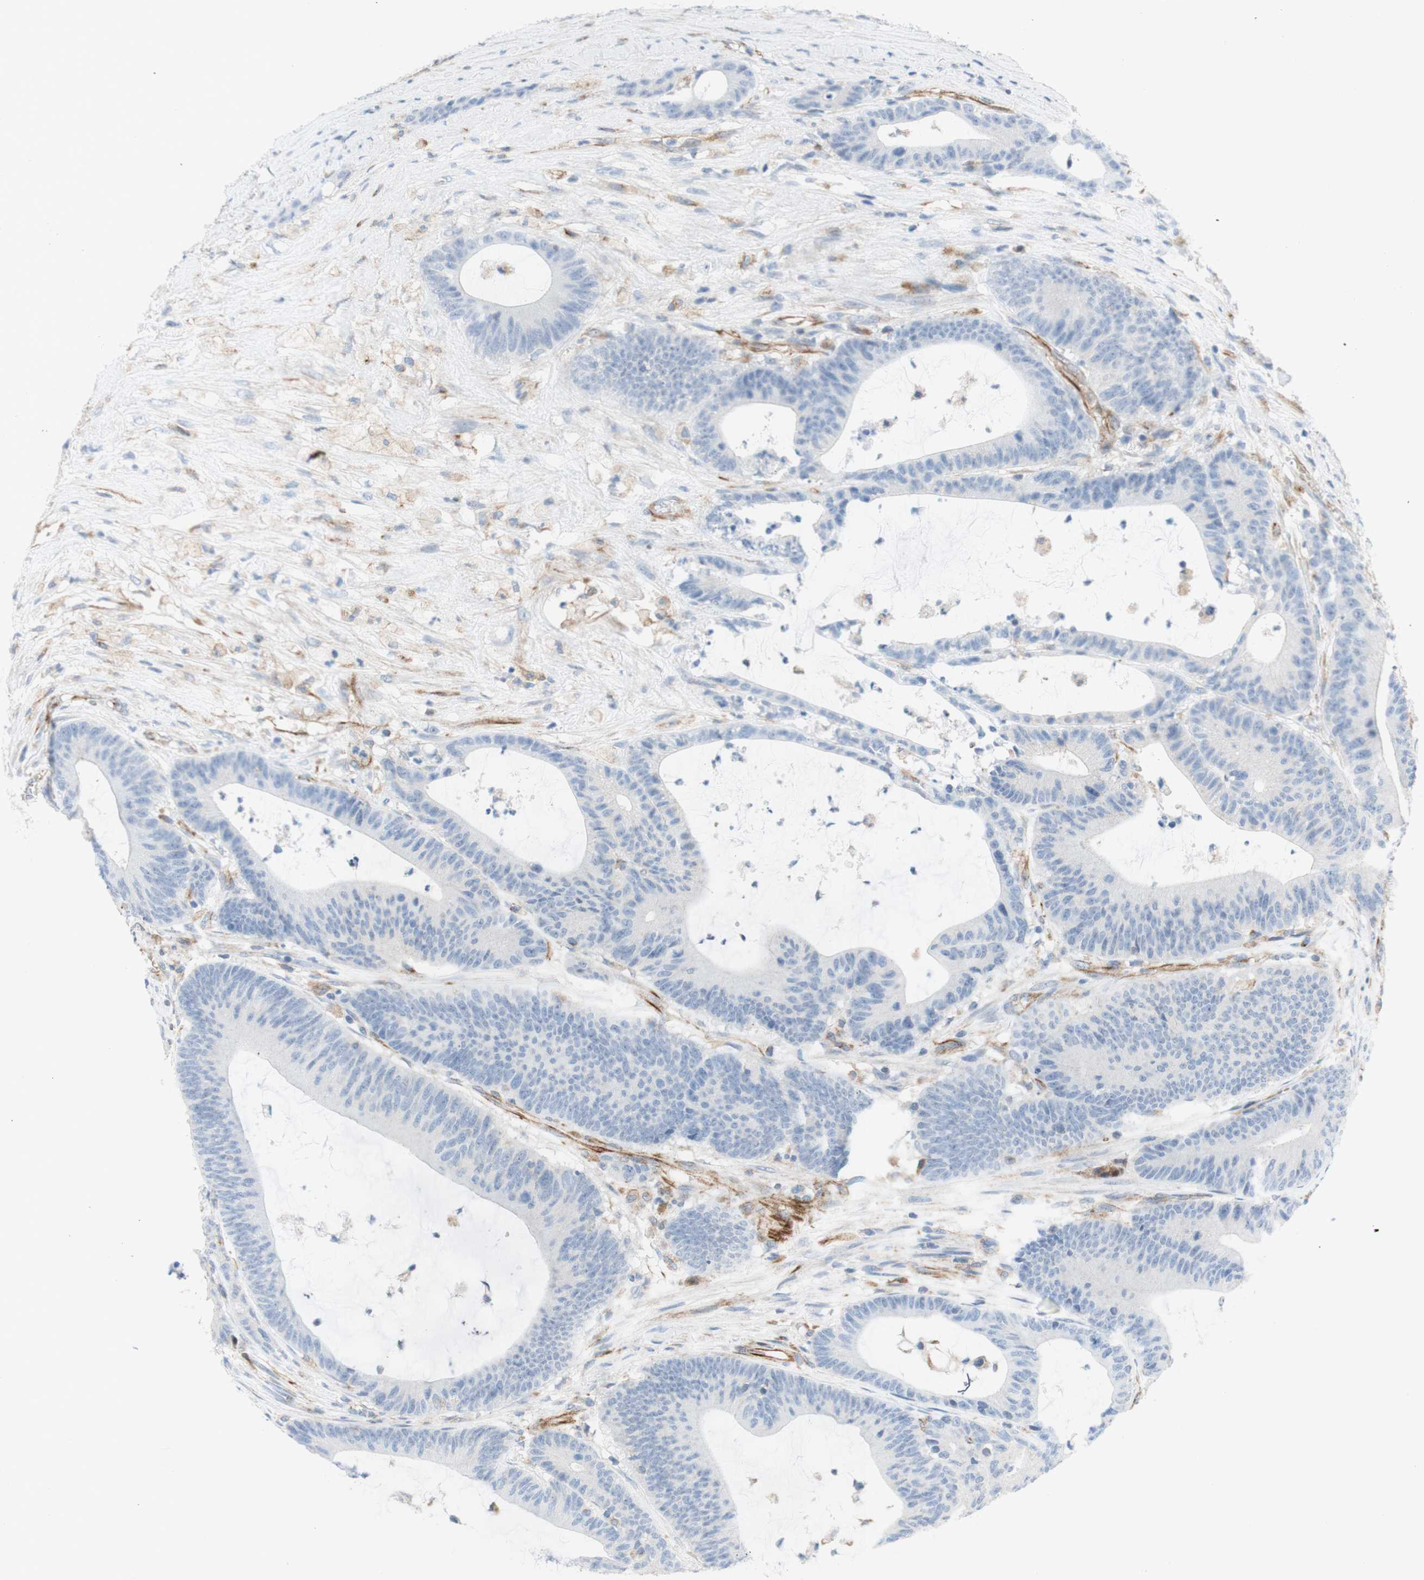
{"staining": {"intensity": "negative", "quantity": "none", "location": "none"}, "tissue": "colorectal cancer", "cell_type": "Tumor cells", "image_type": "cancer", "snomed": [{"axis": "morphology", "description": "Adenocarcinoma, NOS"}, {"axis": "topography", "description": "Colon"}], "caption": "This micrograph is of adenocarcinoma (colorectal) stained with IHC to label a protein in brown with the nuclei are counter-stained blue. There is no staining in tumor cells. (IHC, brightfield microscopy, high magnification).", "gene": "POU2AF1", "patient": {"sex": "female", "age": 84}}